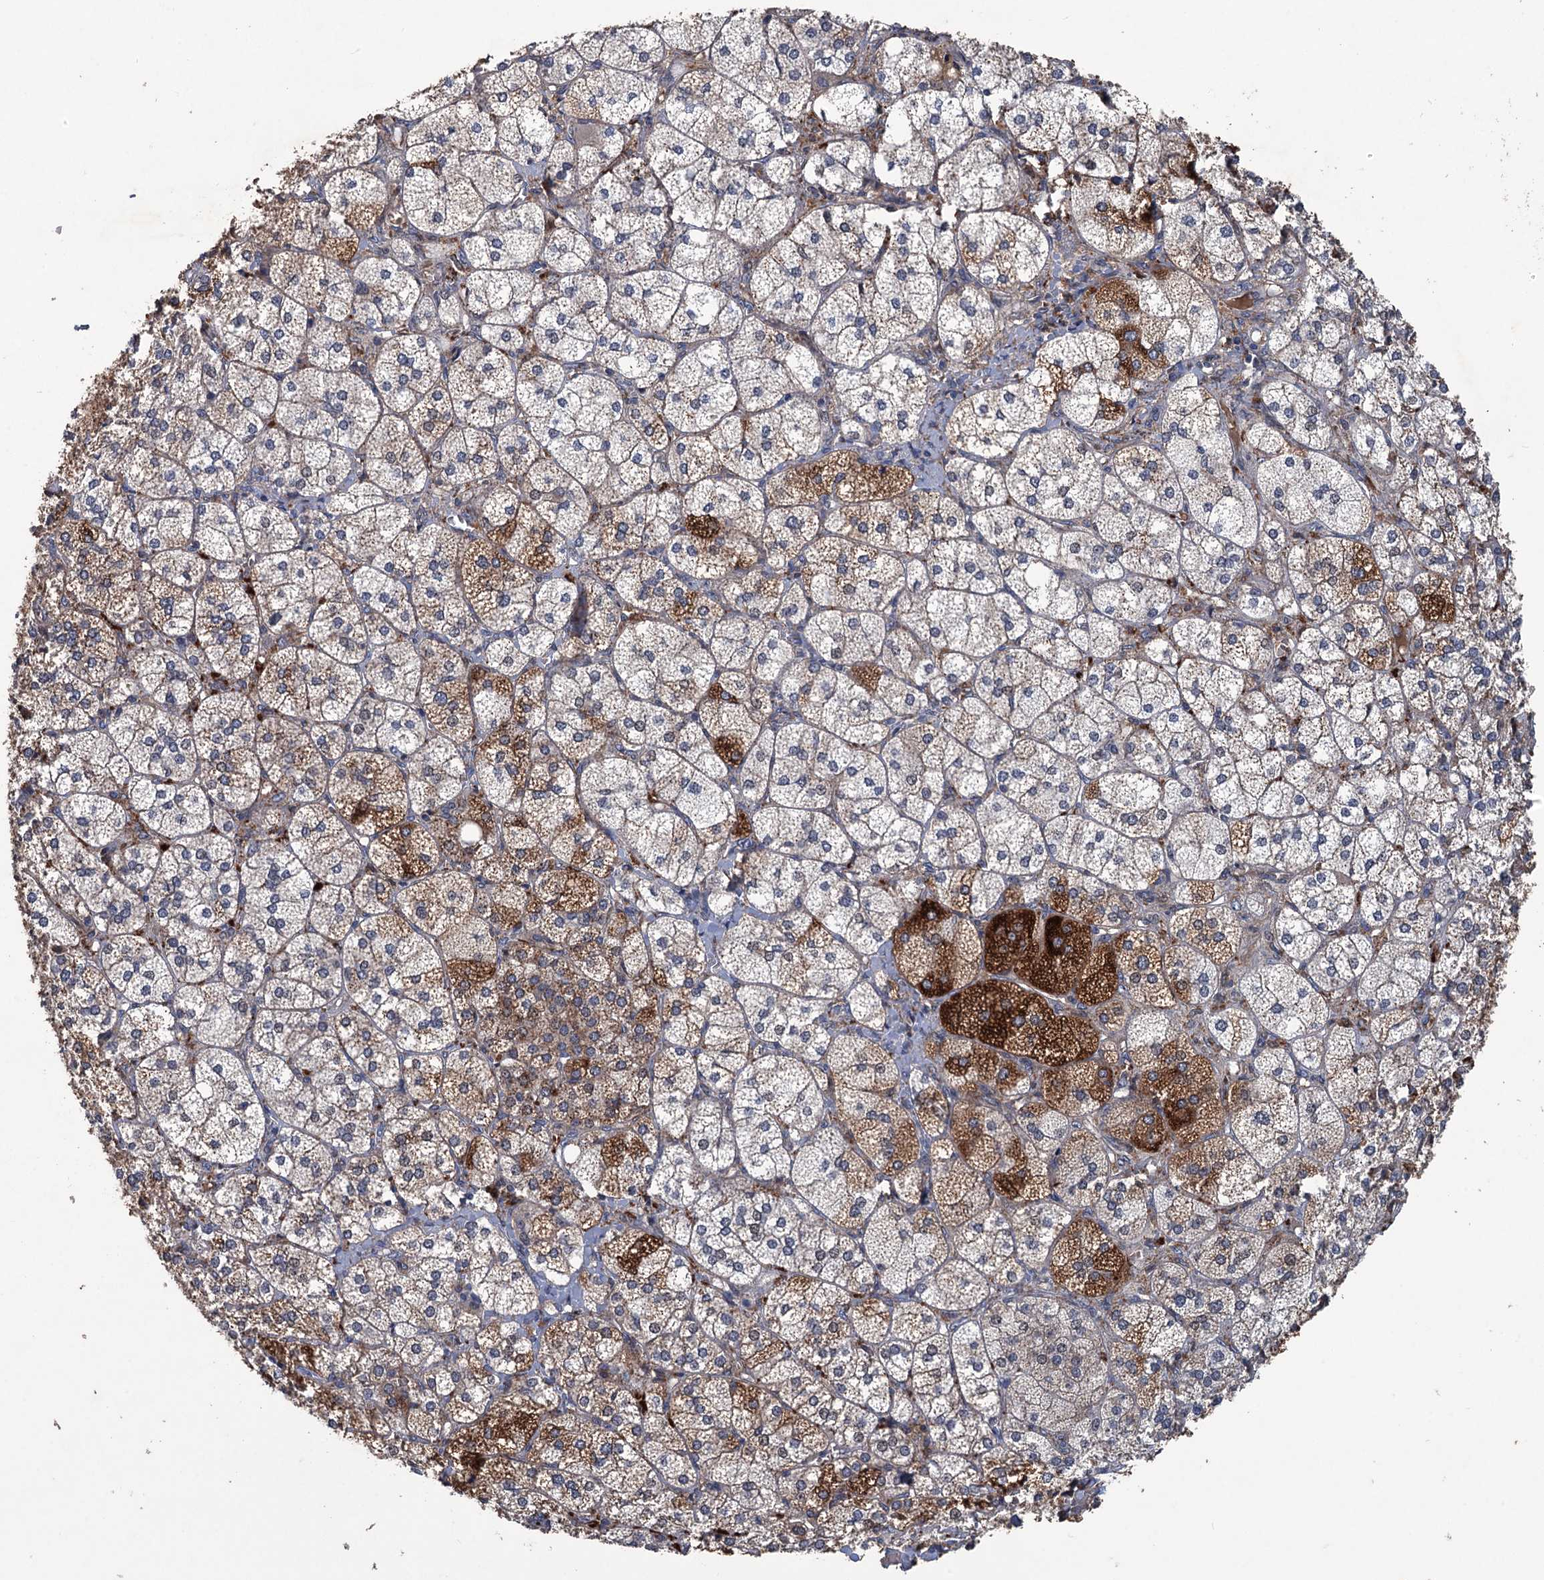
{"staining": {"intensity": "strong", "quantity": "25%-75%", "location": "cytoplasmic/membranous"}, "tissue": "adrenal gland", "cell_type": "Glandular cells", "image_type": "normal", "snomed": [{"axis": "morphology", "description": "Normal tissue, NOS"}, {"axis": "topography", "description": "Adrenal gland"}], "caption": "DAB (3,3'-diaminobenzidine) immunohistochemical staining of normal adrenal gland reveals strong cytoplasmic/membranous protein staining in about 25%-75% of glandular cells. (brown staining indicates protein expression, while blue staining denotes nuclei).", "gene": "ZNF438", "patient": {"sex": "female", "age": 61}}